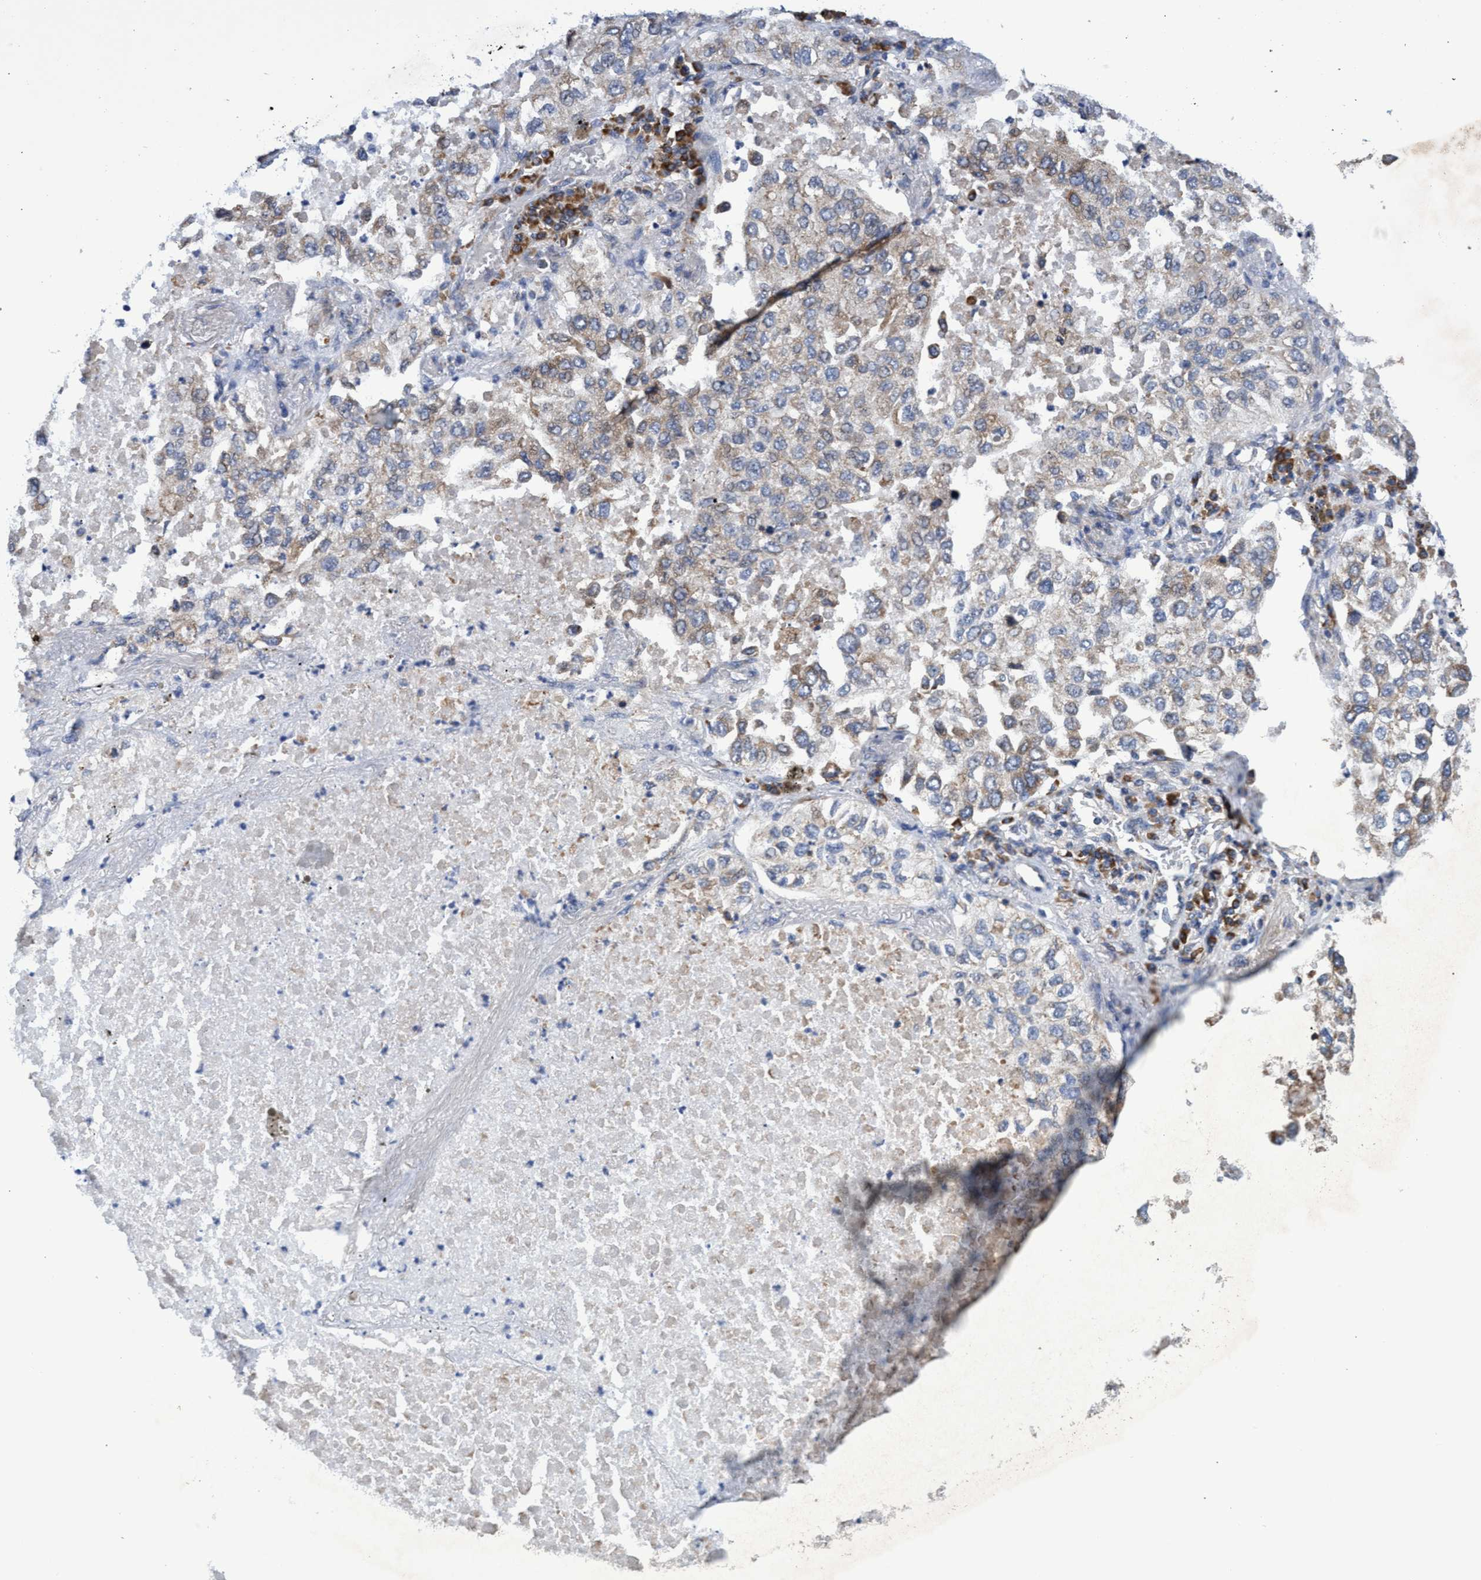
{"staining": {"intensity": "weak", "quantity": "25%-75%", "location": "cytoplasmic/membranous"}, "tissue": "lung cancer", "cell_type": "Tumor cells", "image_type": "cancer", "snomed": [{"axis": "morphology", "description": "Inflammation, NOS"}, {"axis": "morphology", "description": "Adenocarcinoma, NOS"}, {"axis": "topography", "description": "Lung"}], "caption": "The micrograph reveals immunohistochemical staining of lung adenocarcinoma. There is weak cytoplasmic/membranous expression is seen in about 25%-75% of tumor cells.", "gene": "NAT16", "patient": {"sex": "male", "age": 63}}